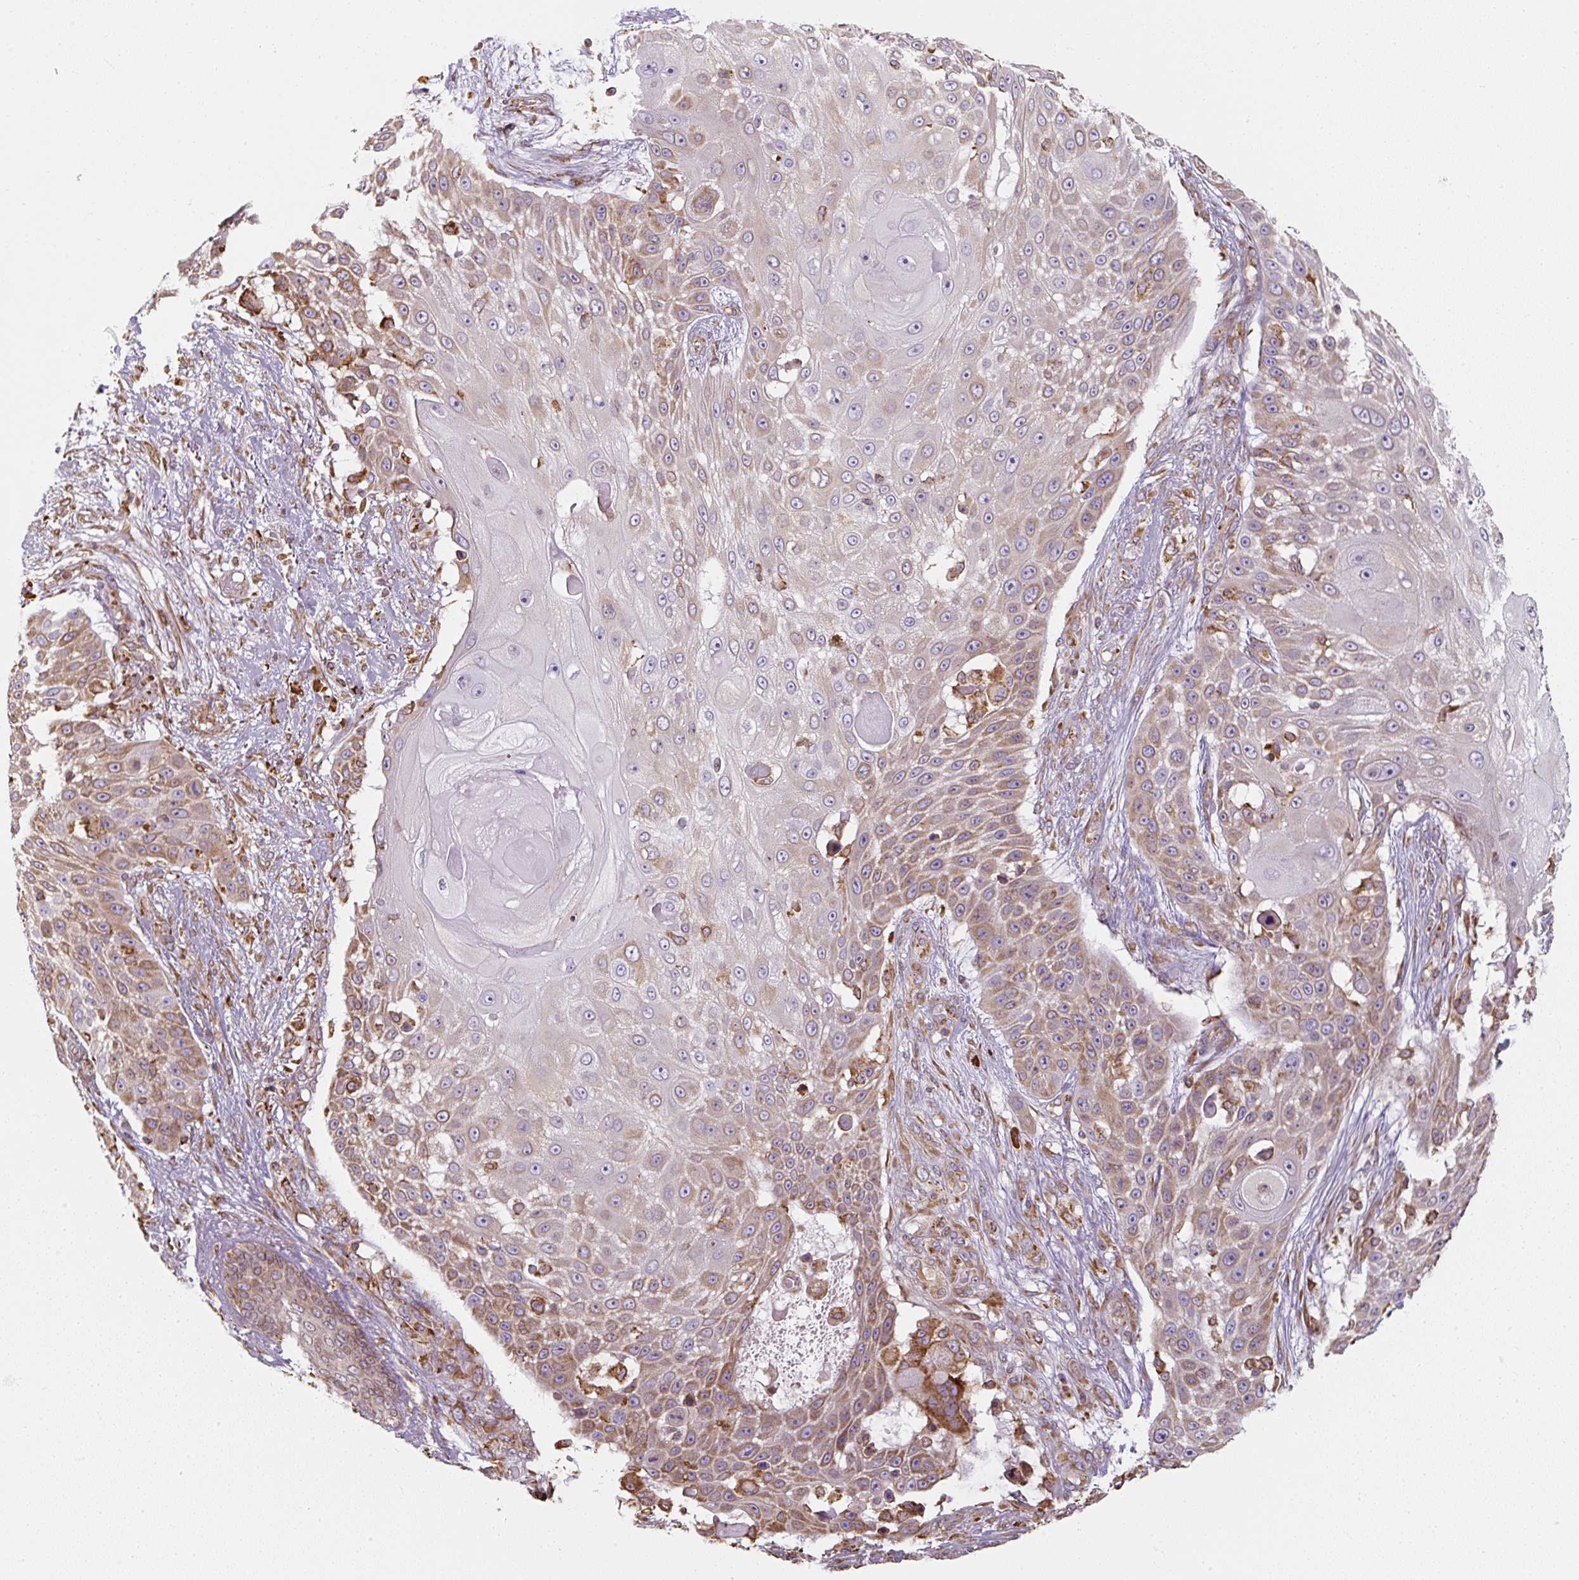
{"staining": {"intensity": "moderate", "quantity": "25%-75%", "location": "cytoplasmic/membranous"}, "tissue": "skin cancer", "cell_type": "Tumor cells", "image_type": "cancer", "snomed": [{"axis": "morphology", "description": "Squamous cell carcinoma, NOS"}, {"axis": "topography", "description": "Skin"}], "caption": "Skin cancer tissue shows moderate cytoplasmic/membranous positivity in about 25%-75% of tumor cells, visualized by immunohistochemistry.", "gene": "PRKCSH", "patient": {"sex": "female", "age": 86}}